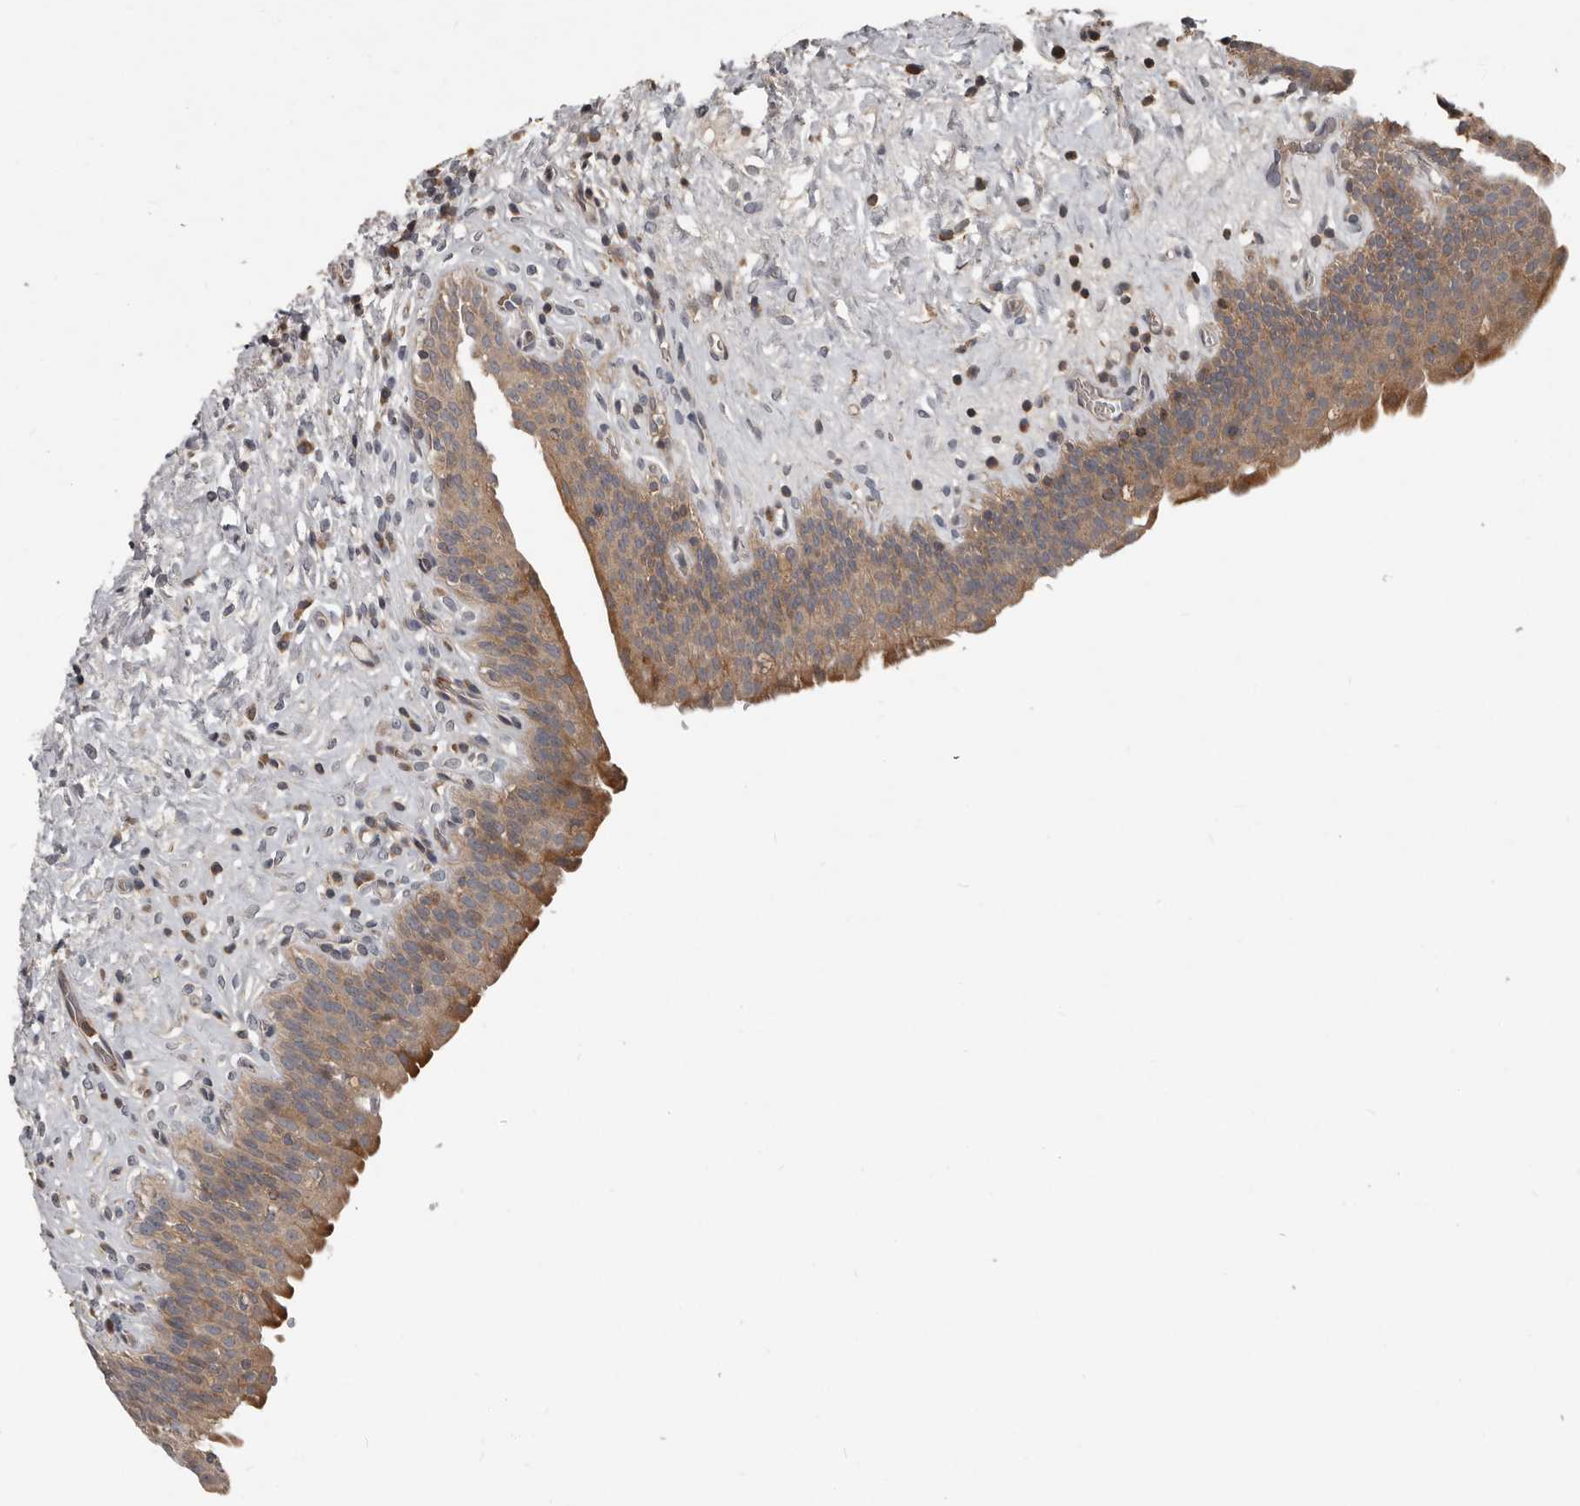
{"staining": {"intensity": "moderate", "quantity": ">75%", "location": "cytoplasmic/membranous"}, "tissue": "urinary bladder", "cell_type": "Urothelial cells", "image_type": "normal", "snomed": [{"axis": "morphology", "description": "Normal tissue, NOS"}, {"axis": "topography", "description": "Urinary bladder"}], "caption": "Brown immunohistochemical staining in unremarkable urinary bladder shows moderate cytoplasmic/membranous staining in about >75% of urothelial cells.", "gene": "FBXO31", "patient": {"sex": "male", "age": 83}}